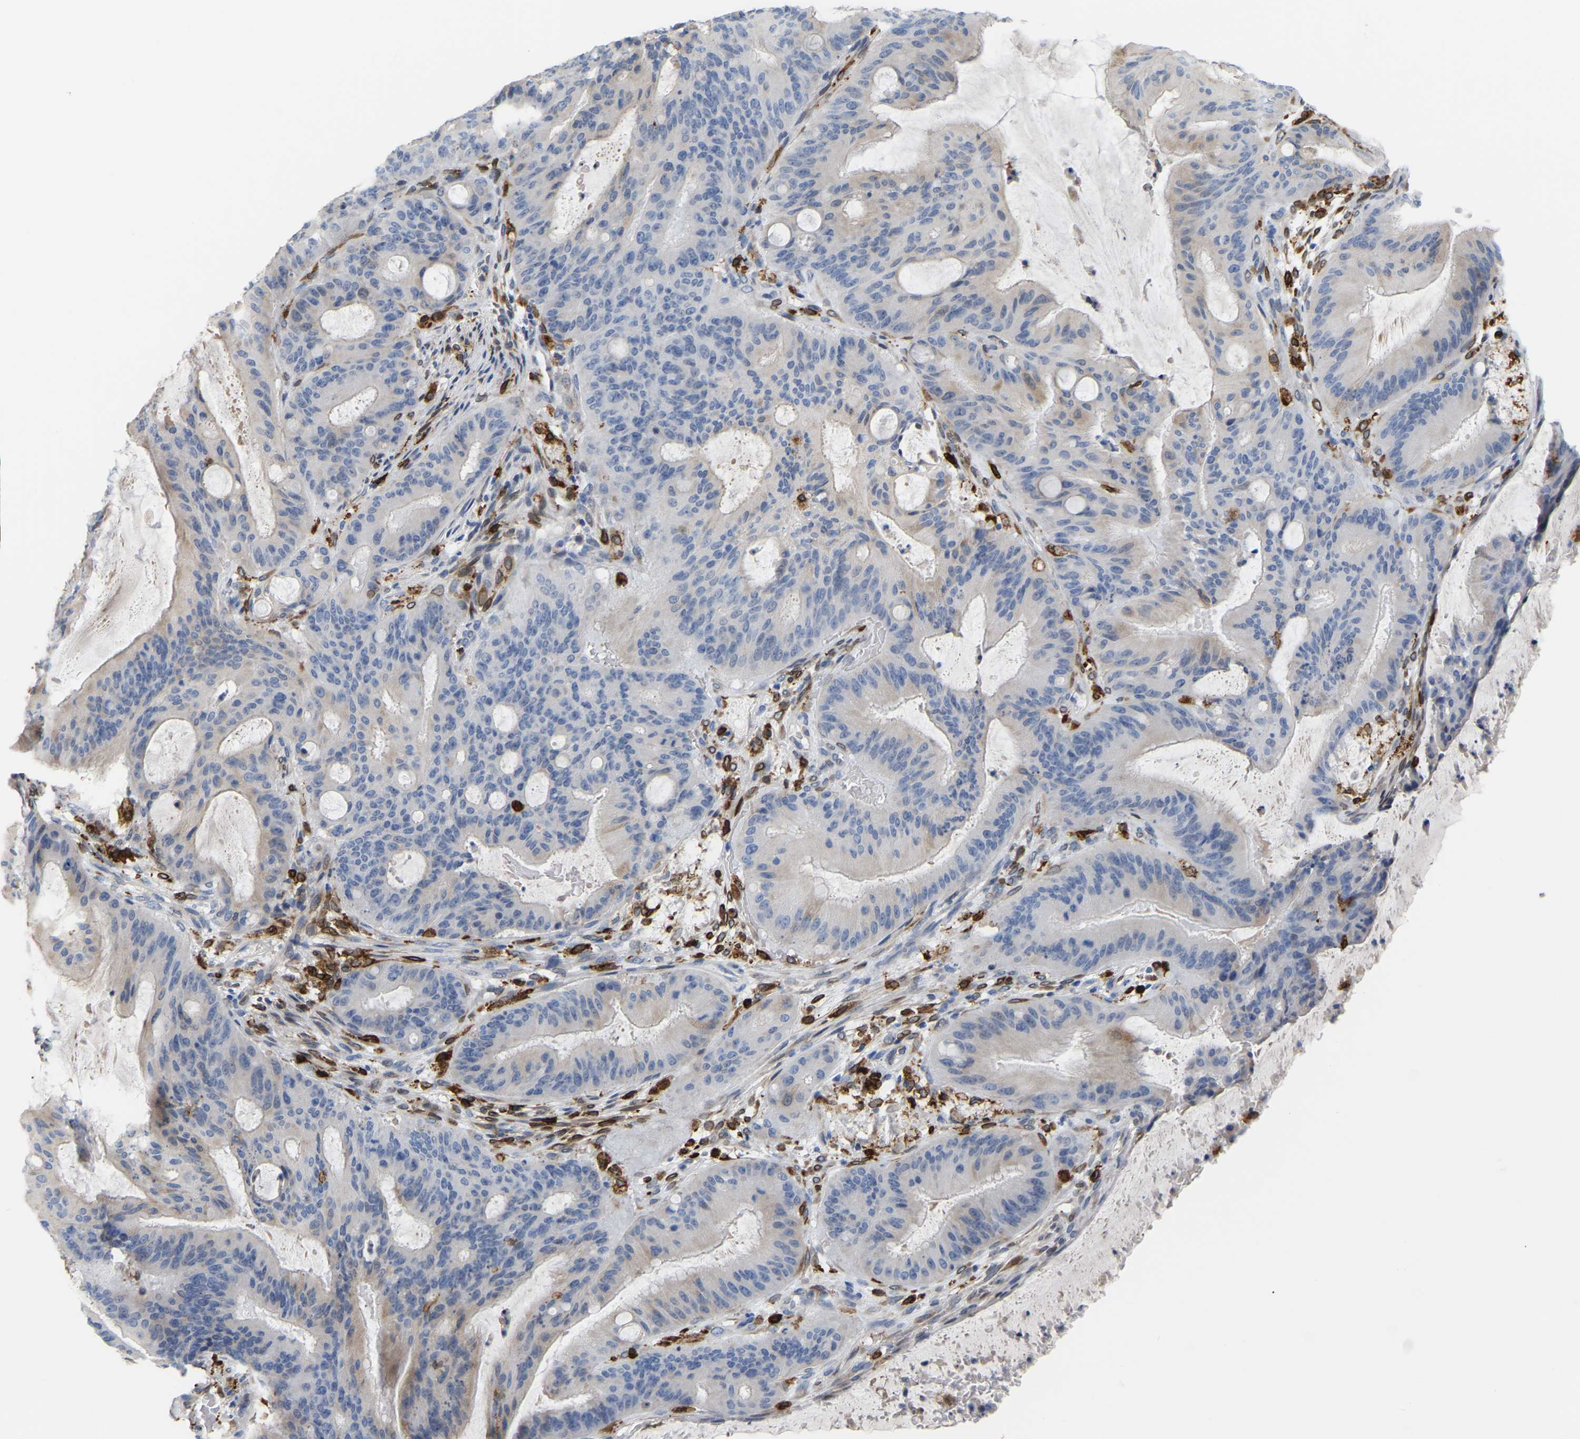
{"staining": {"intensity": "weak", "quantity": "<25%", "location": "cytoplasmic/membranous"}, "tissue": "liver cancer", "cell_type": "Tumor cells", "image_type": "cancer", "snomed": [{"axis": "morphology", "description": "Normal tissue, NOS"}, {"axis": "morphology", "description": "Cholangiocarcinoma"}, {"axis": "topography", "description": "Liver"}, {"axis": "topography", "description": "Peripheral nerve tissue"}], "caption": "Immunohistochemistry photomicrograph of human liver cancer (cholangiocarcinoma) stained for a protein (brown), which reveals no staining in tumor cells. (DAB (3,3'-diaminobenzidine) immunohistochemistry (IHC), high magnification).", "gene": "PTGS1", "patient": {"sex": "female", "age": 73}}